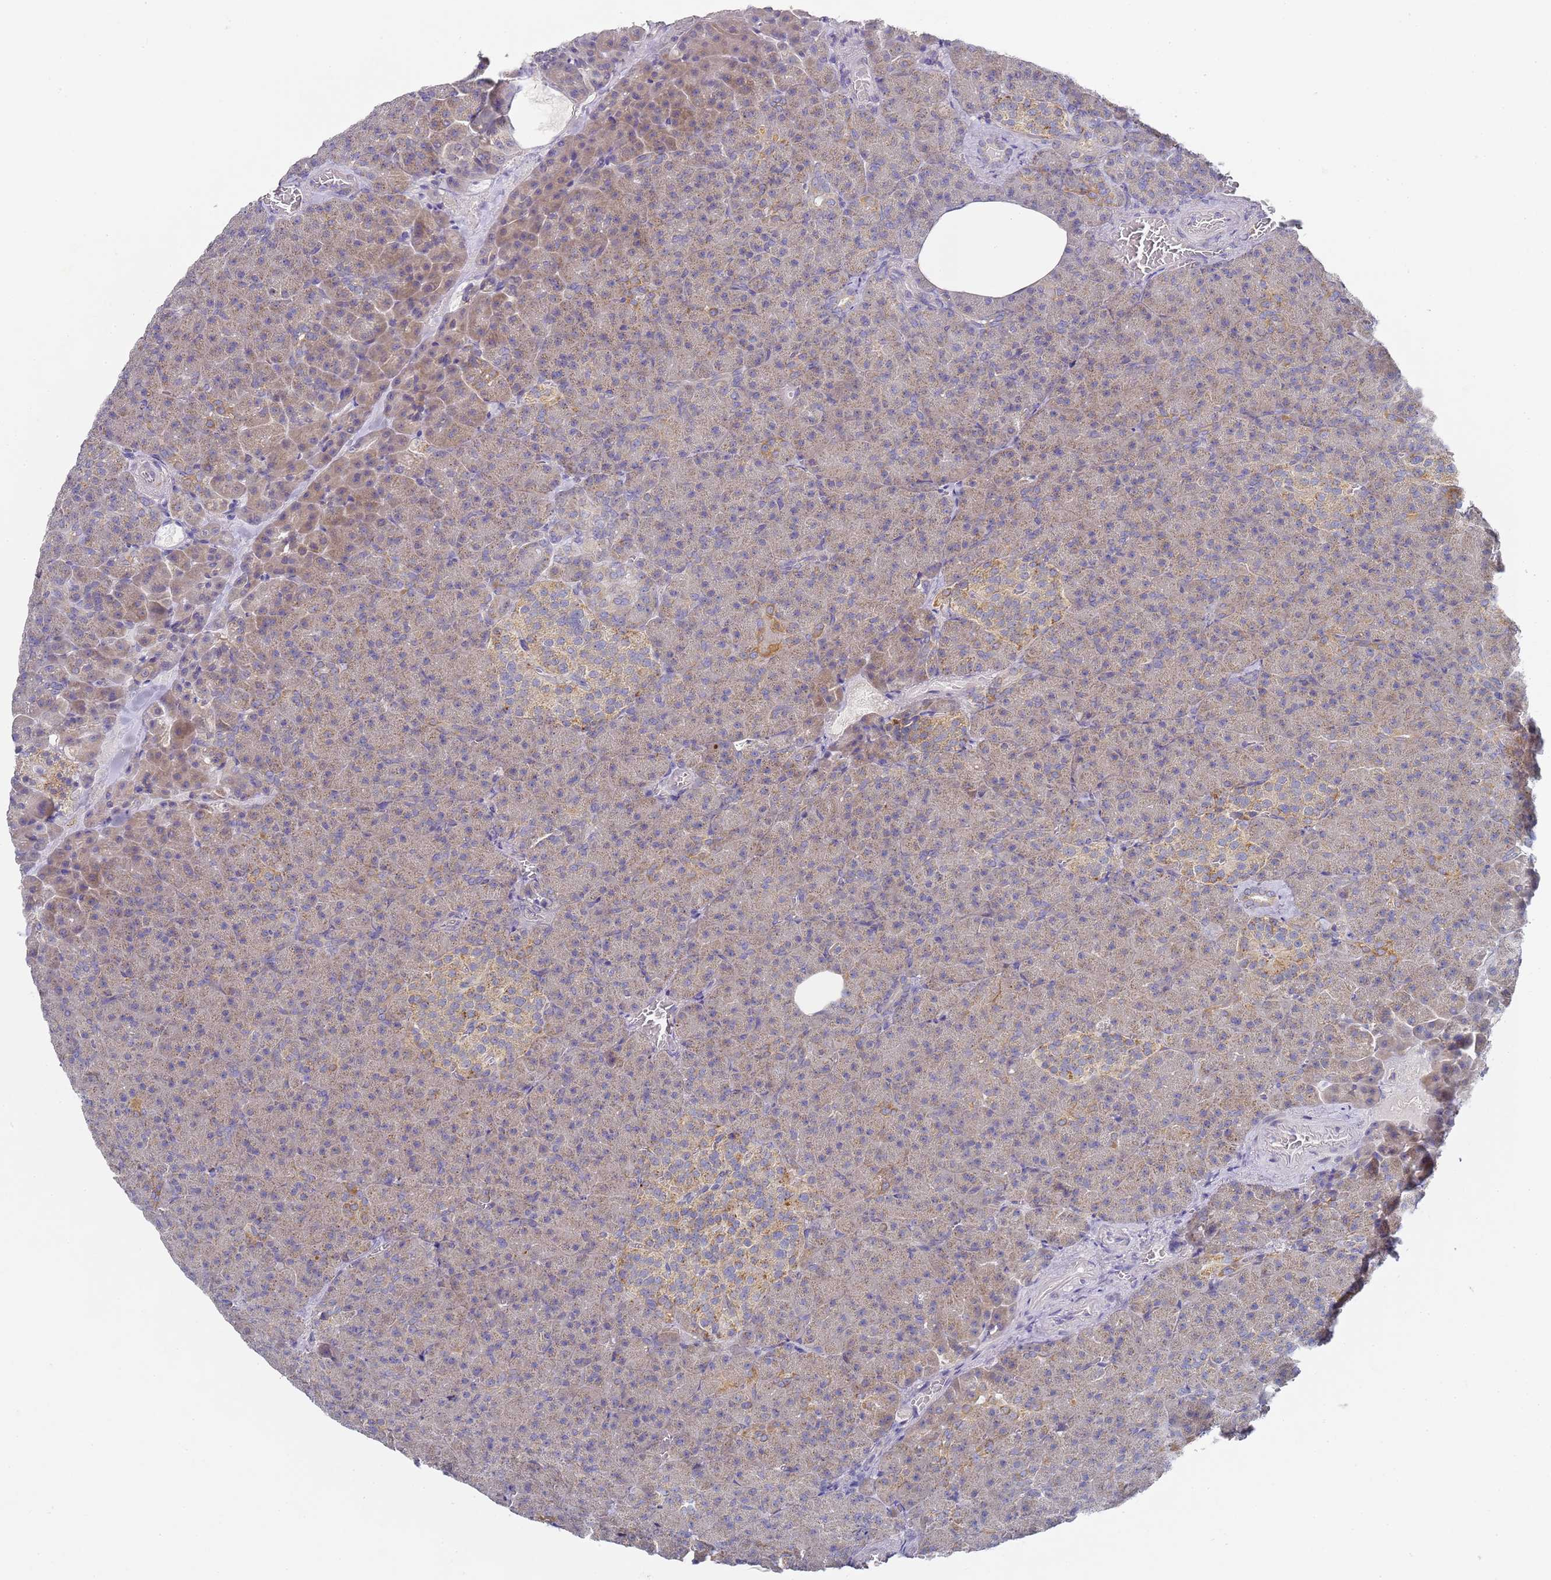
{"staining": {"intensity": "weak", "quantity": ">75%", "location": "cytoplasmic/membranous"}, "tissue": "pancreas", "cell_type": "Exocrine glandular cells", "image_type": "normal", "snomed": [{"axis": "morphology", "description": "Normal tissue, NOS"}, {"axis": "topography", "description": "Pancreas"}], "caption": "This is a histology image of immunohistochemistry (IHC) staining of normal pancreas, which shows weak staining in the cytoplasmic/membranous of exocrine glandular cells.", "gene": "NPEPPS", "patient": {"sex": "female", "age": 74}}